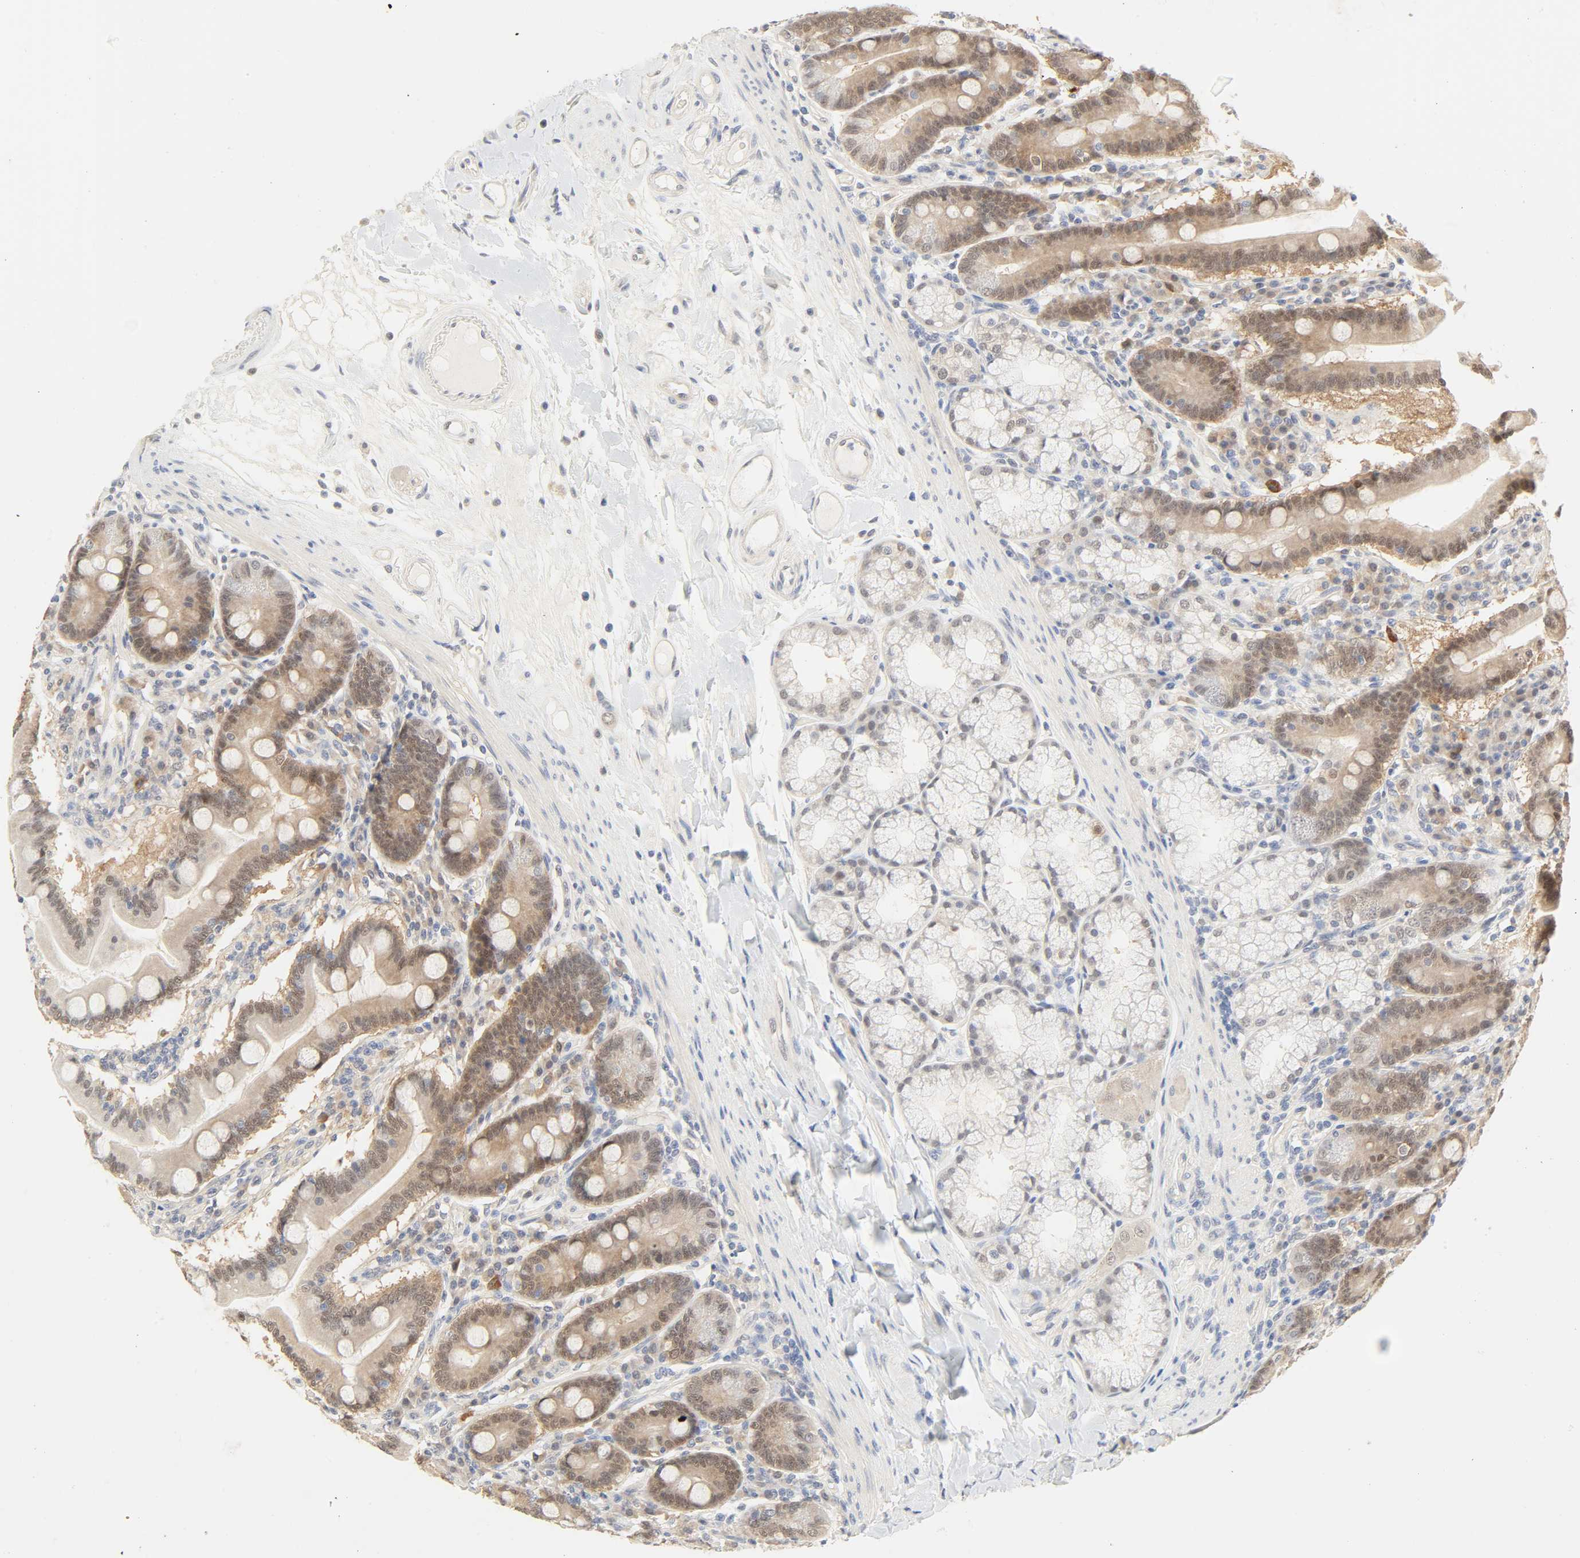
{"staining": {"intensity": "moderate", "quantity": ">75%", "location": "cytoplasmic/membranous"}, "tissue": "duodenum", "cell_type": "Glandular cells", "image_type": "normal", "snomed": [{"axis": "morphology", "description": "Normal tissue, NOS"}, {"axis": "topography", "description": "Duodenum"}], "caption": "Human duodenum stained for a protein (brown) reveals moderate cytoplasmic/membranous positive staining in about >75% of glandular cells.", "gene": "ACSS2", "patient": {"sex": "female", "age": 64}}